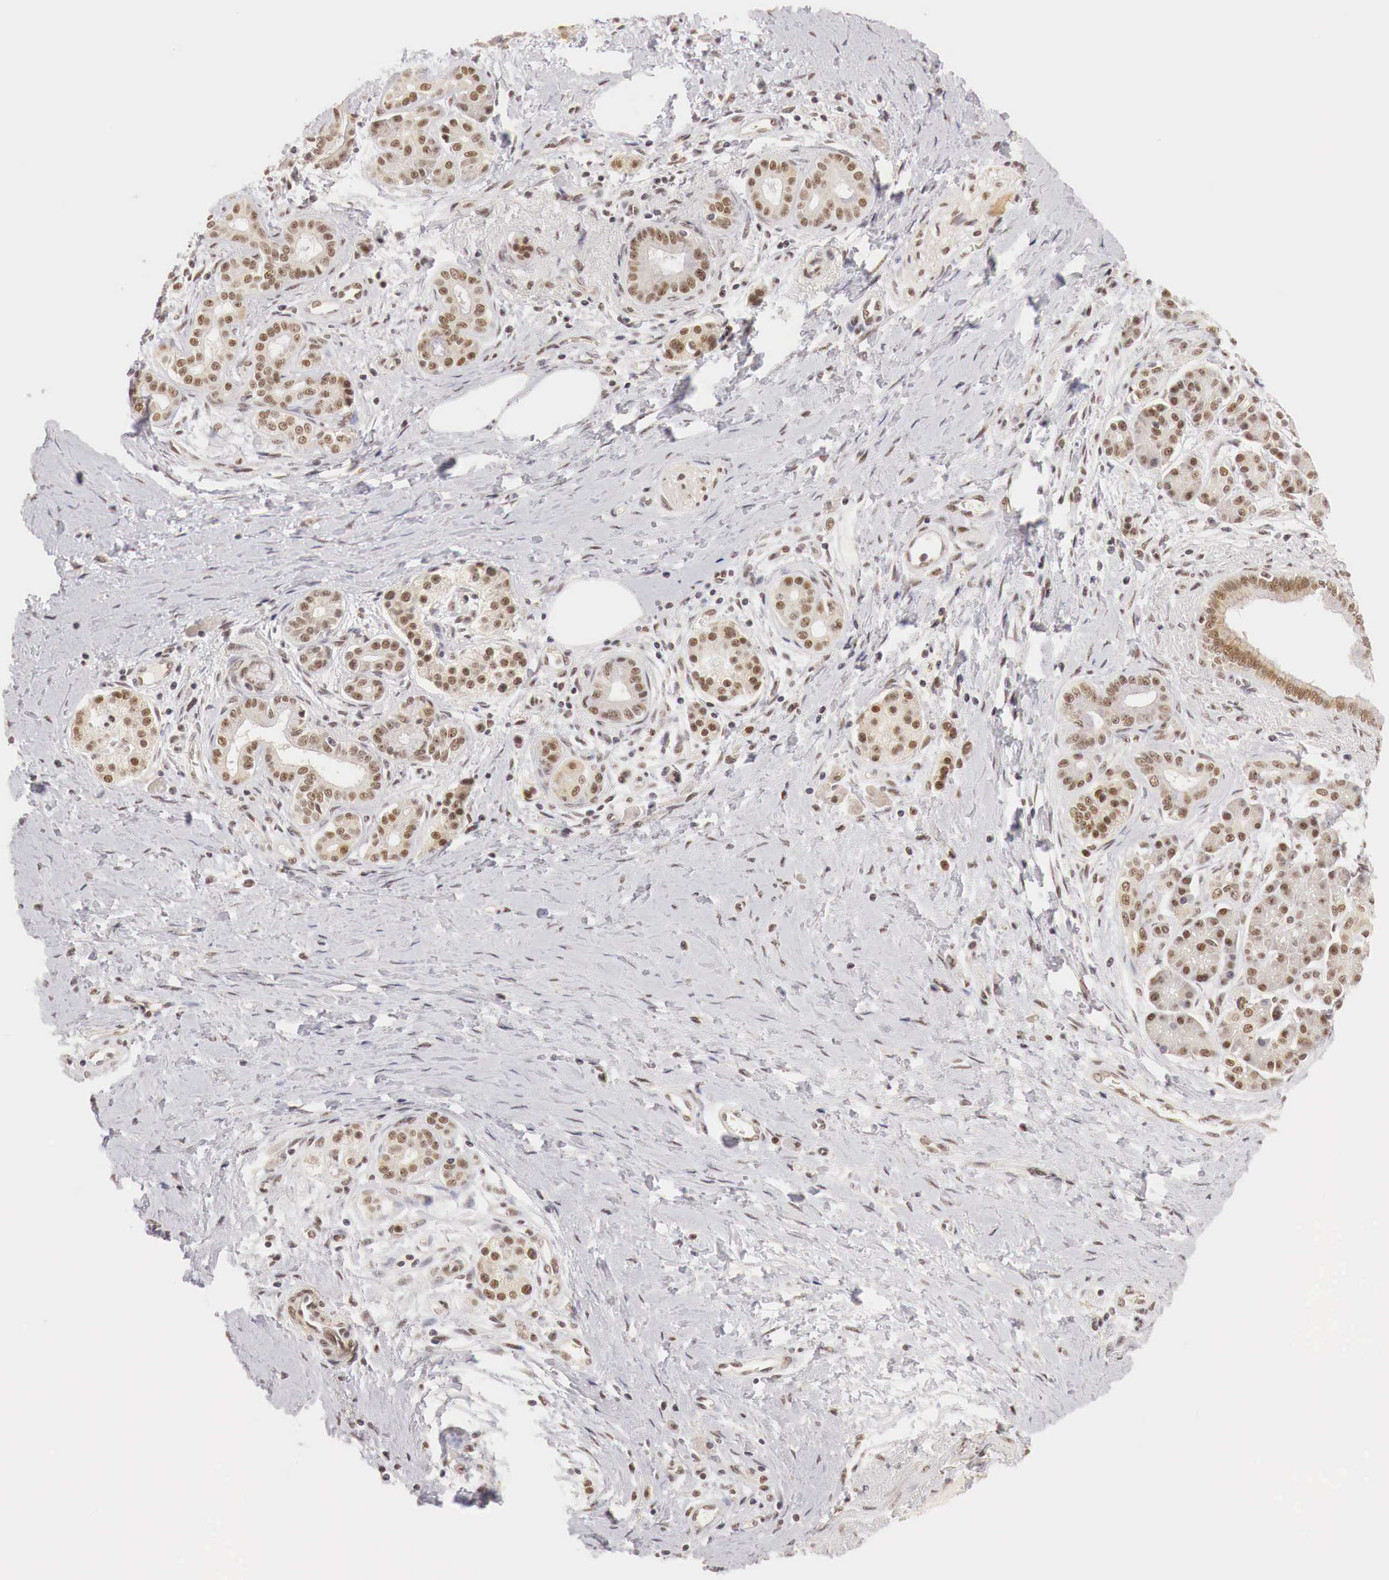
{"staining": {"intensity": "weak", "quantity": ">75%", "location": "cytoplasmic/membranous,nuclear"}, "tissue": "pancreatic cancer", "cell_type": "Tumor cells", "image_type": "cancer", "snomed": [{"axis": "morphology", "description": "Adenocarcinoma, NOS"}, {"axis": "topography", "description": "Pancreas"}], "caption": "A brown stain labels weak cytoplasmic/membranous and nuclear expression of a protein in pancreatic cancer (adenocarcinoma) tumor cells.", "gene": "GPKOW", "patient": {"sex": "female", "age": 66}}